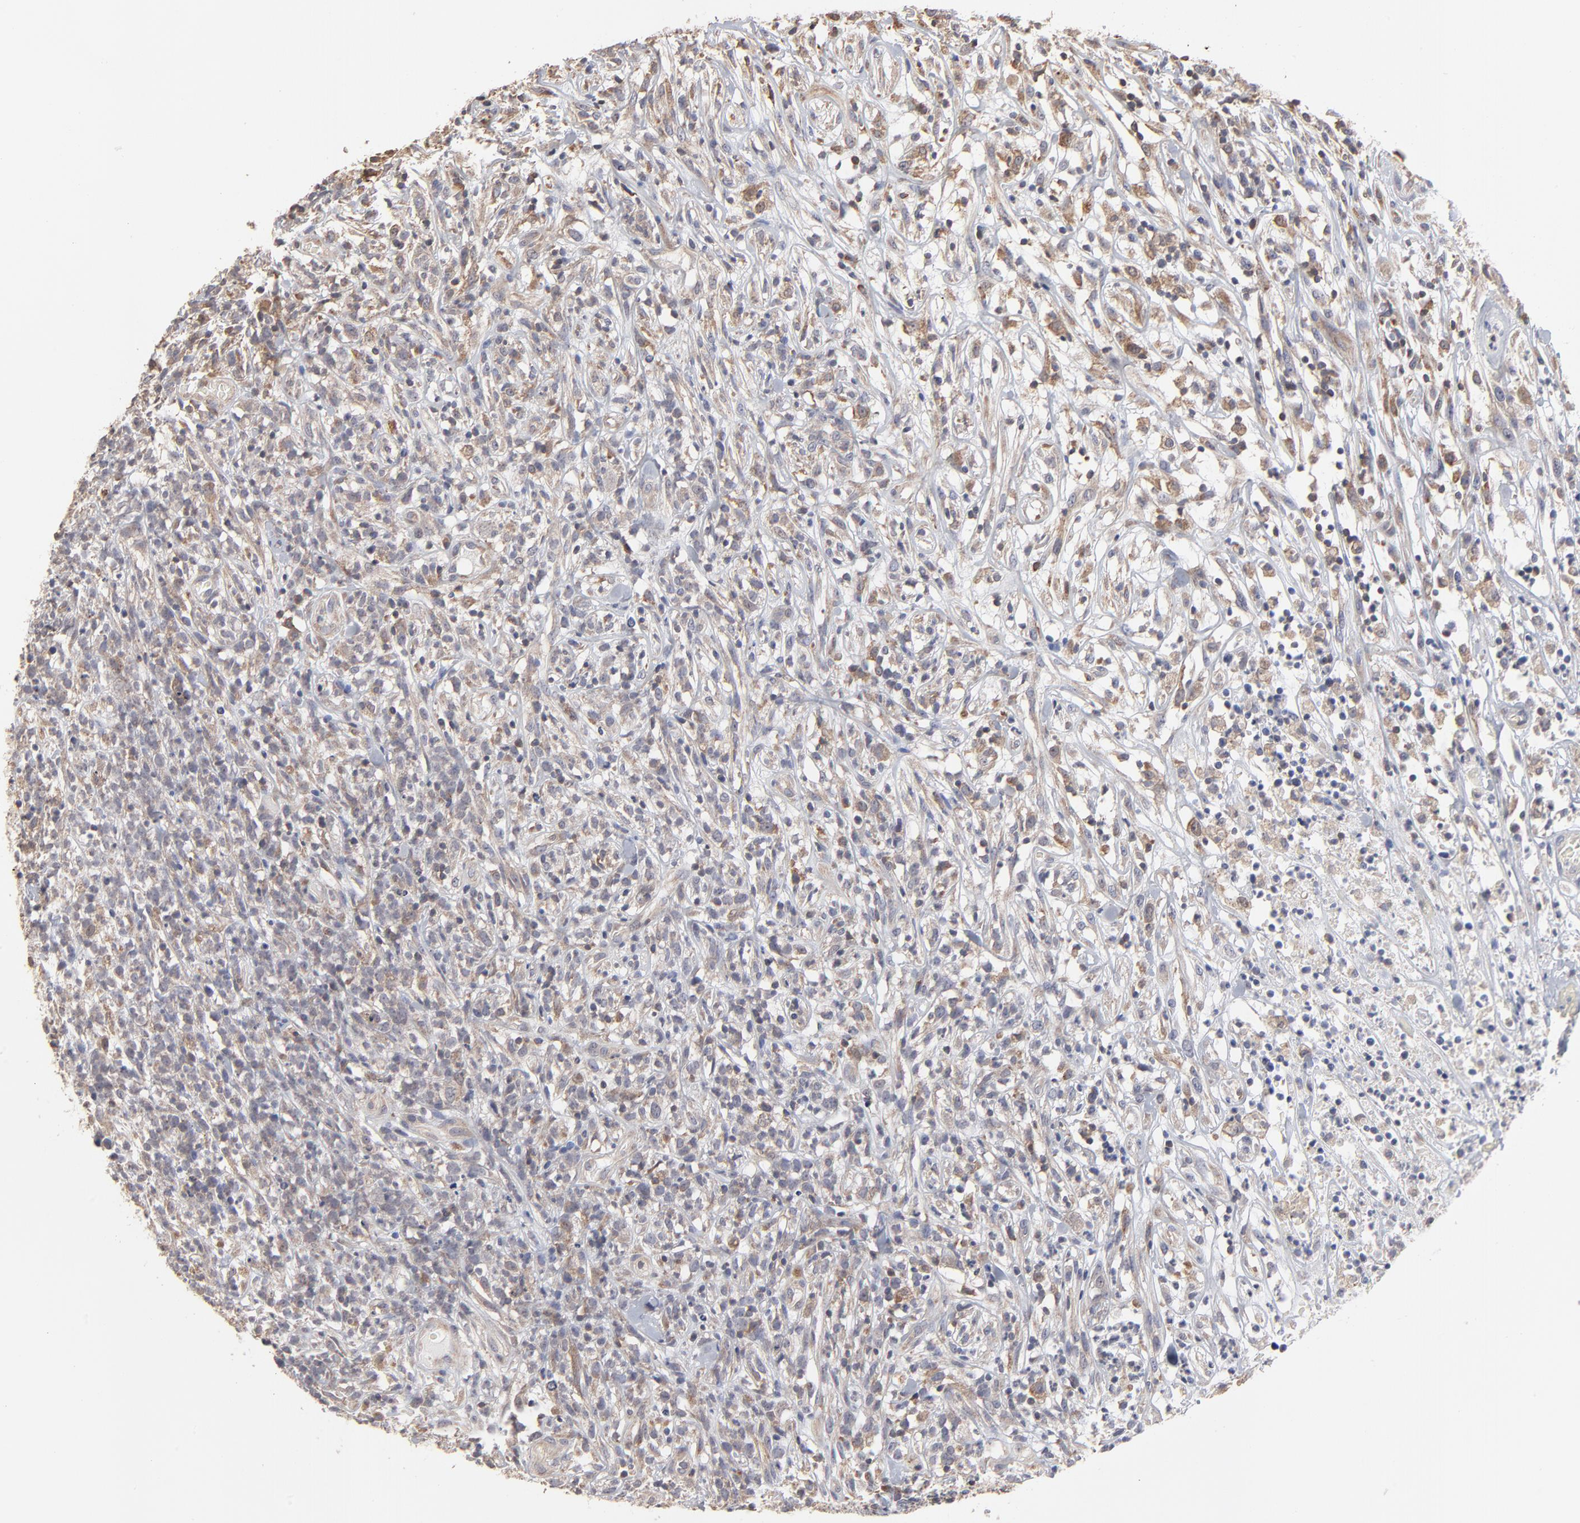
{"staining": {"intensity": "moderate", "quantity": "25%-75%", "location": "cytoplasmic/membranous"}, "tissue": "lymphoma", "cell_type": "Tumor cells", "image_type": "cancer", "snomed": [{"axis": "morphology", "description": "Malignant lymphoma, non-Hodgkin's type, High grade"}, {"axis": "topography", "description": "Lymph node"}], "caption": "A high-resolution histopathology image shows immunohistochemistry staining of lymphoma, which demonstrates moderate cytoplasmic/membranous staining in approximately 25%-75% of tumor cells. The staining was performed using DAB (3,3'-diaminobenzidine), with brown indicating positive protein expression. Nuclei are stained blue with hematoxylin.", "gene": "RNF213", "patient": {"sex": "female", "age": 73}}